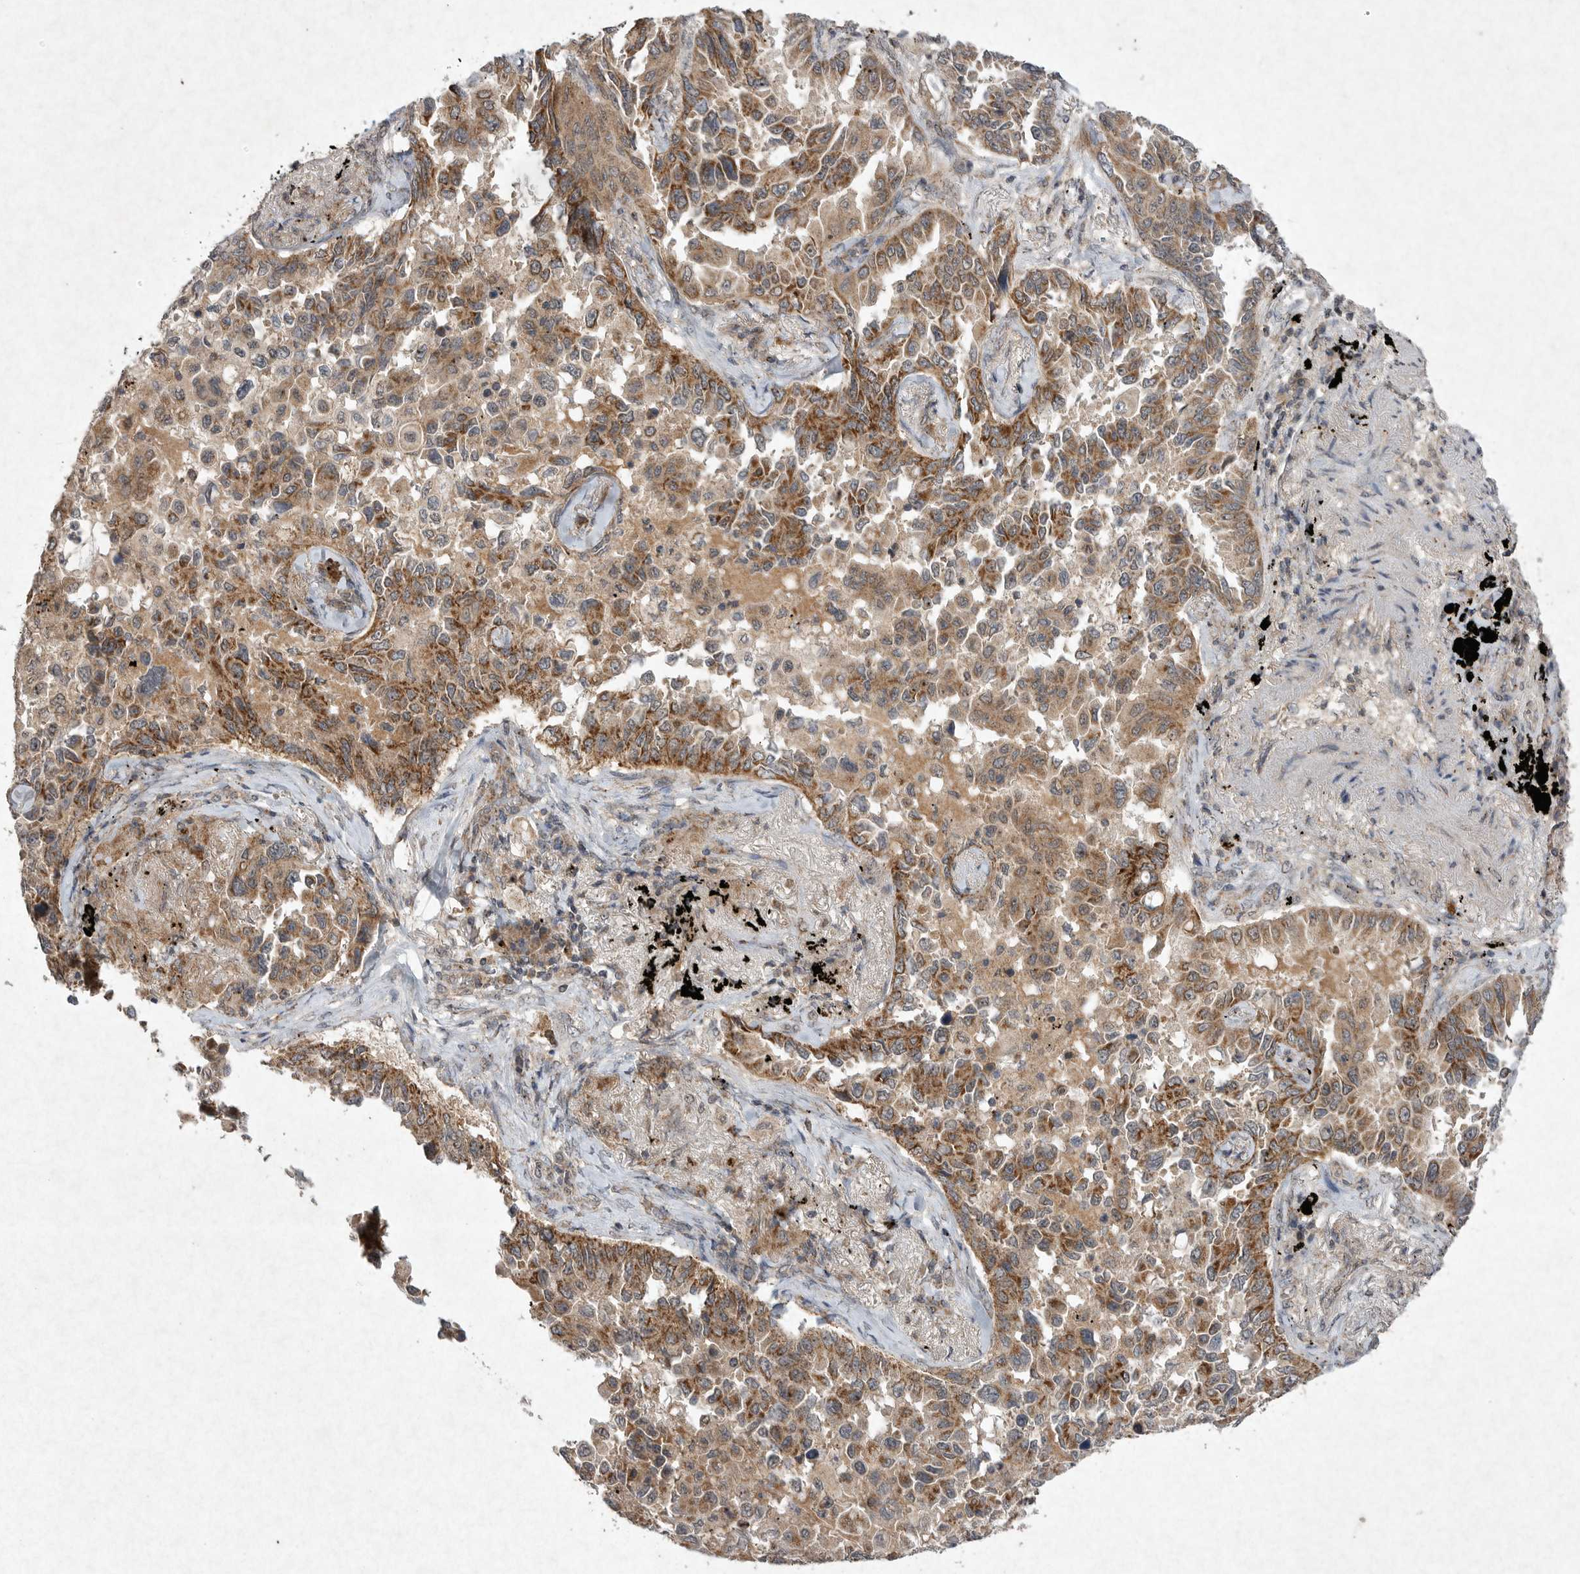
{"staining": {"intensity": "moderate", "quantity": ">75%", "location": "cytoplasmic/membranous"}, "tissue": "lung cancer", "cell_type": "Tumor cells", "image_type": "cancer", "snomed": [{"axis": "morphology", "description": "Adenocarcinoma, NOS"}, {"axis": "topography", "description": "Lung"}], "caption": "Moderate cytoplasmic/membranous protein positivity is seen in approximately >75% of tumor cells in adenocarcinoma (lung).", "gene": "DDR1", "patient": {"sex": "female", "age": 67}}